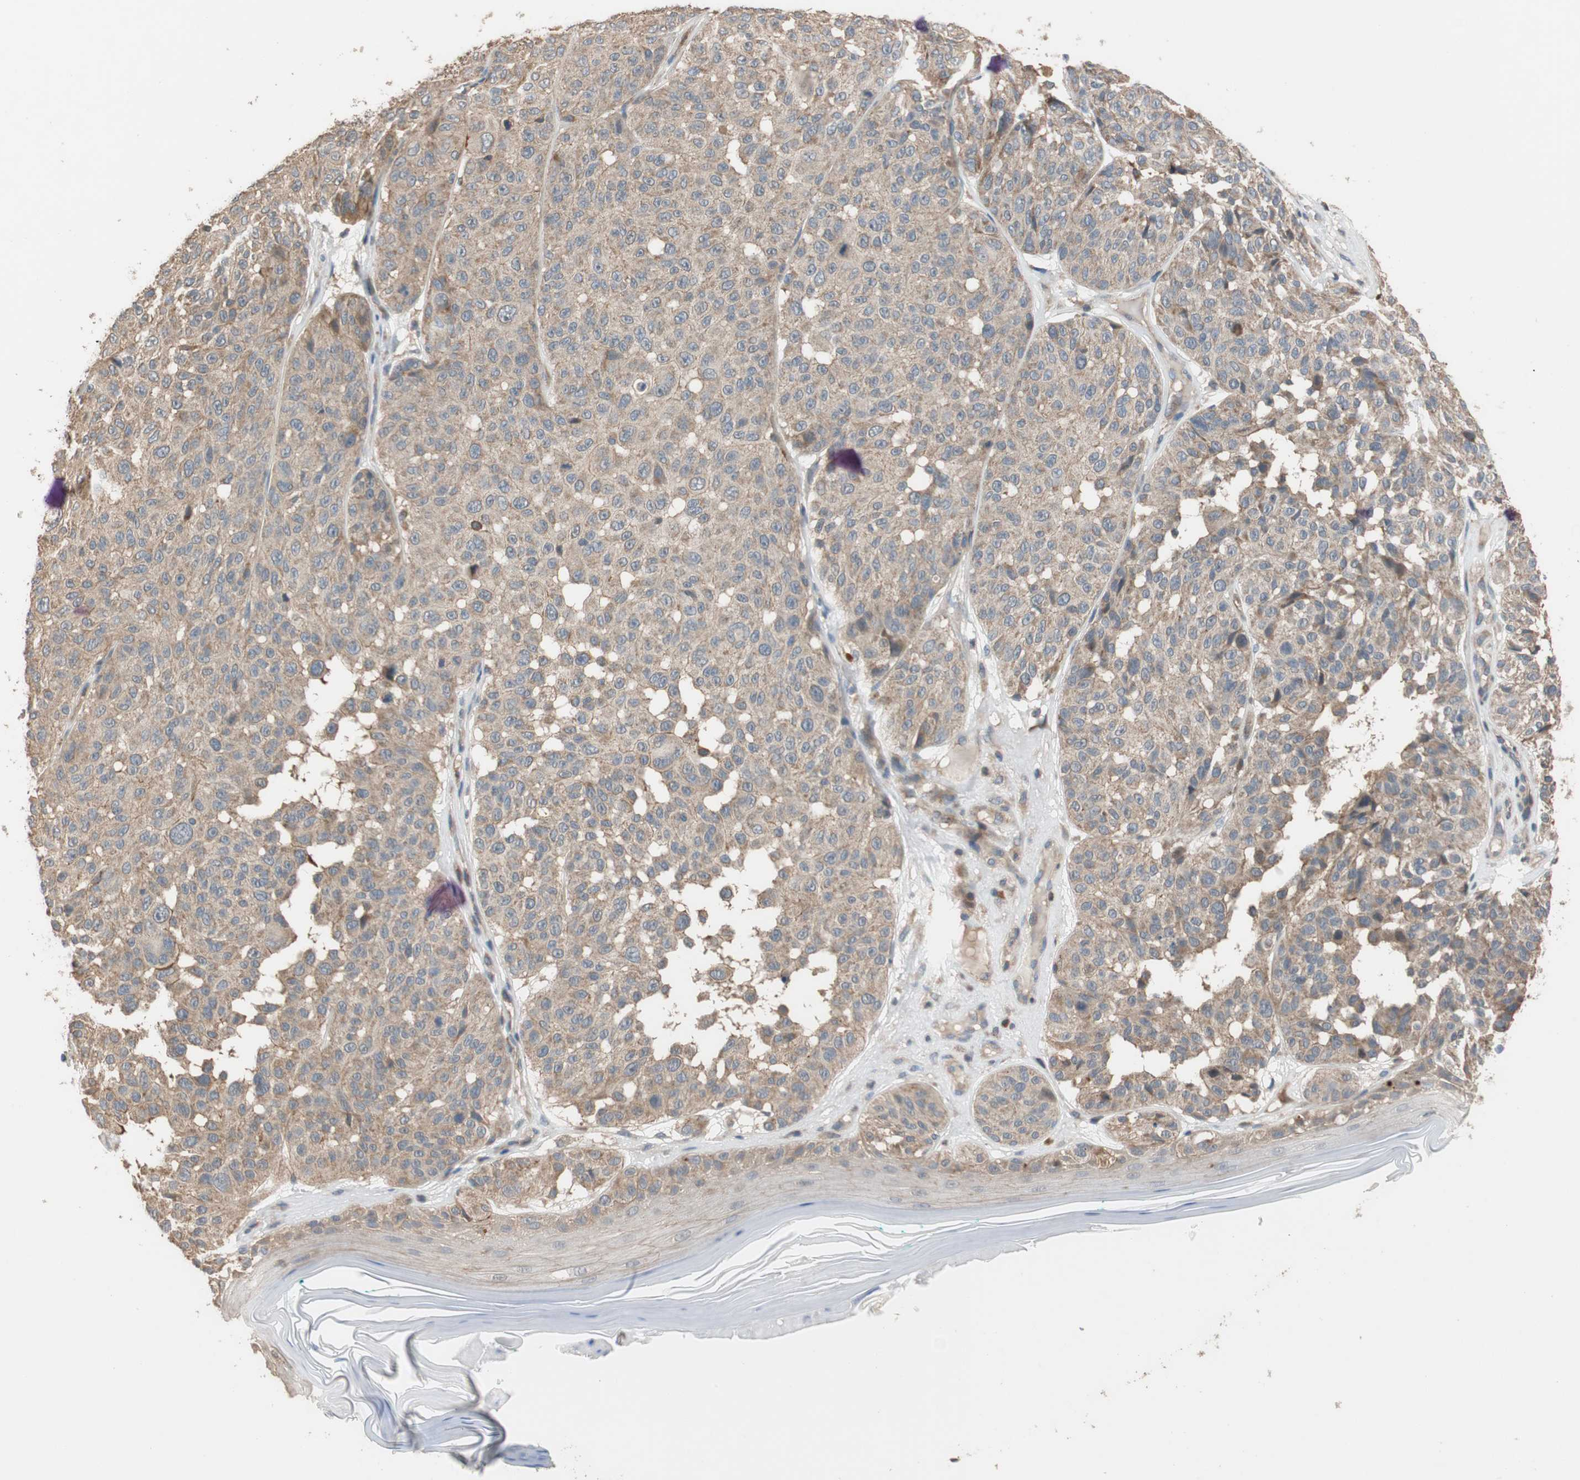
{"staining": {"intensity": "weak", "quantity": ">75%", "location": "cytoplasmic/membranous"}, "tissue": "melanoma", "cell_type": "Tumor cells", "image_type": "cancer", "snomed": [{"axis": "morphology", "description": "Malignant melanoma, NOS"}, {"axis": "topography", "description": "Skin"}], "caption": "Protein expression analysis of malignant melanoma shows weak cytoplasmic/membranous staining in approximately >75% of tumor cells.", "gene": "MAP4K2", "patient": {"sex": "female", "age": 46}}